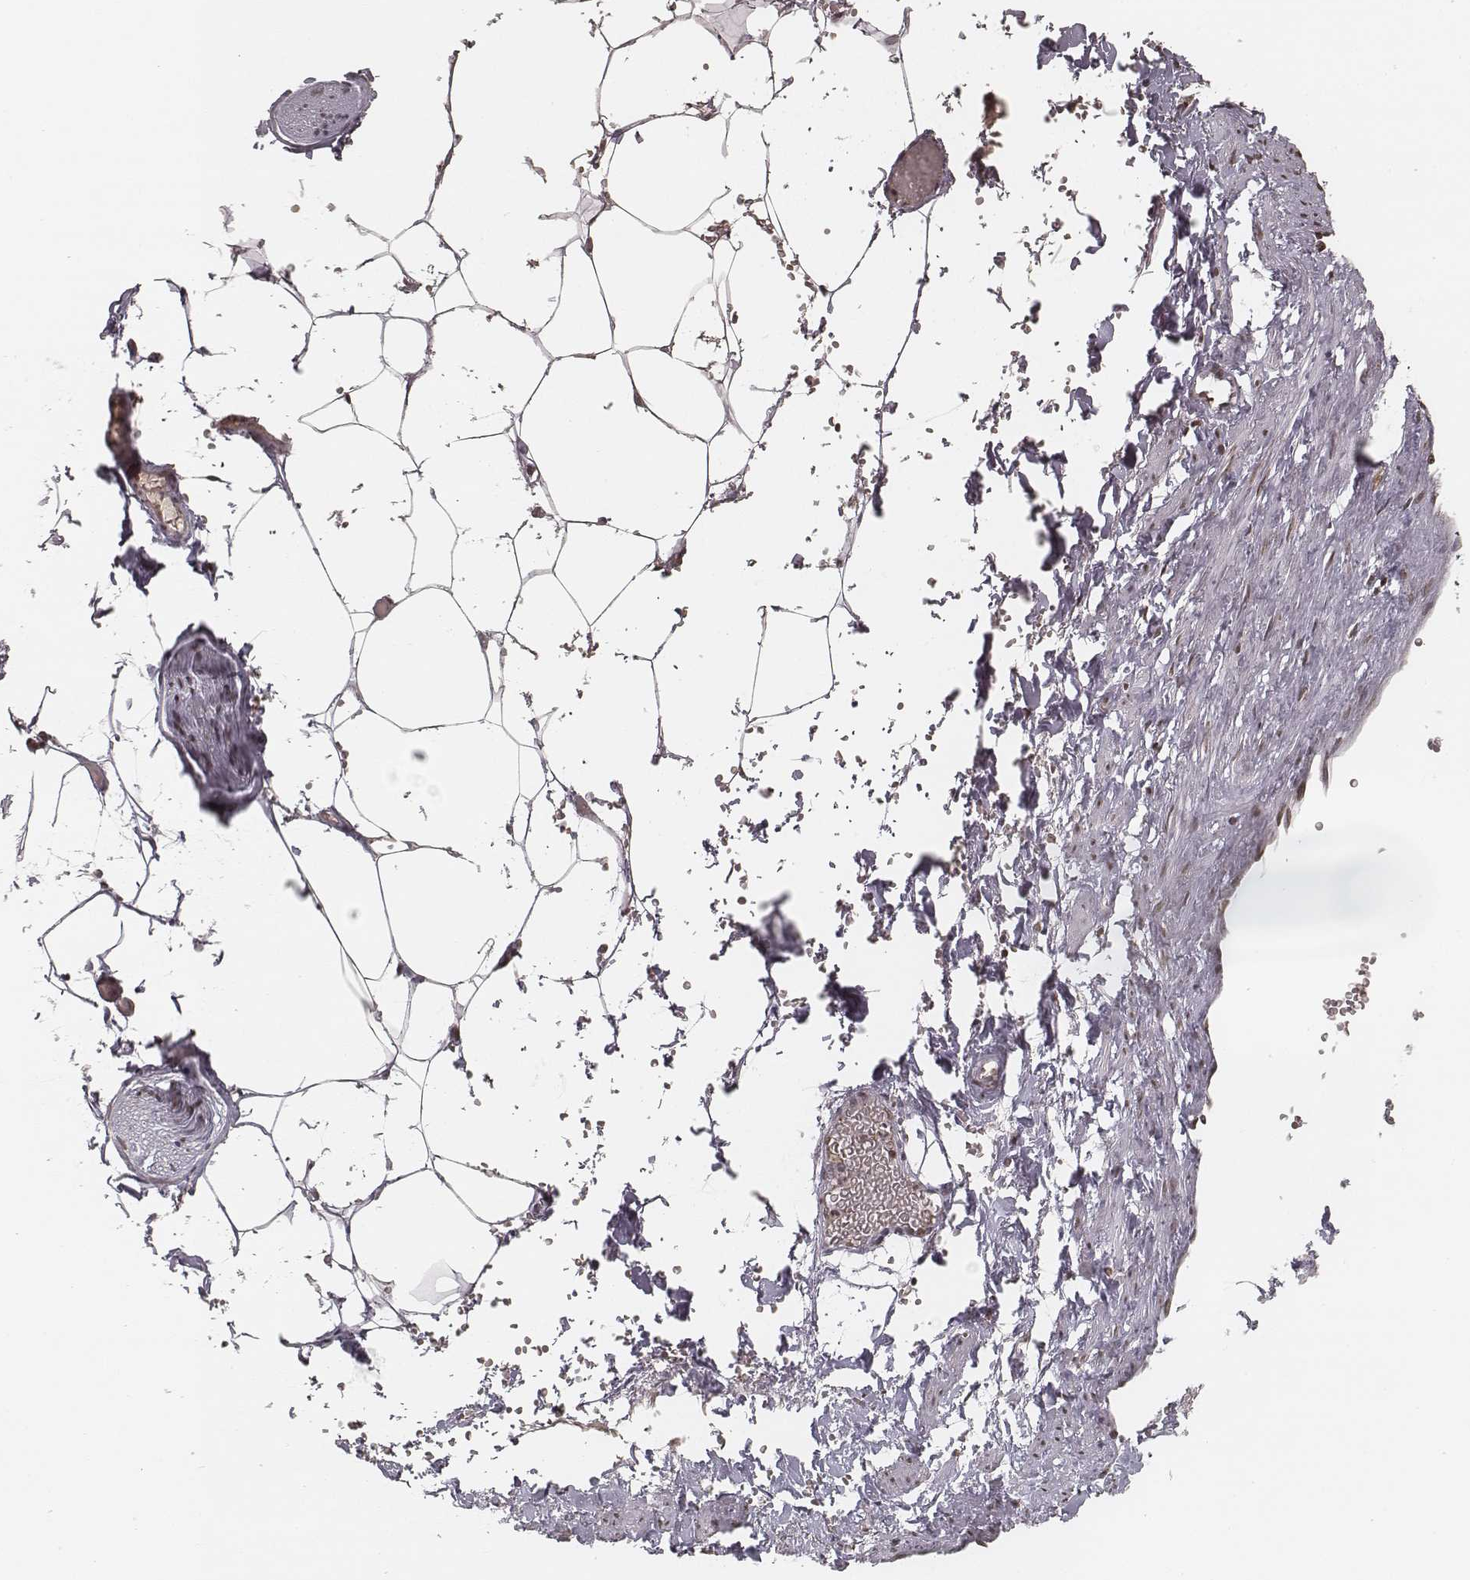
{"staining": {"intensity": "weak", "quantity": ">75%", "location": "nuclear"}, "tissue": "adipose tissue", "cell_type": "Adipocytes", "image_type": "normal", "snomed": [{"axis": "morphology", "description": "Normal tissue, NOS"}, {"axis": "topography", "description": "Prostate"}, {"axis": "topography", "description": "Peripheral nerve tissue"}], "caption": "Protein expression by IHC exhibits weak nuclear staining in approximately >75% of adipocytes in benign adipose tissue.", "gene": "HMGA2", "patient": {"sex": "male", "age": 55}}